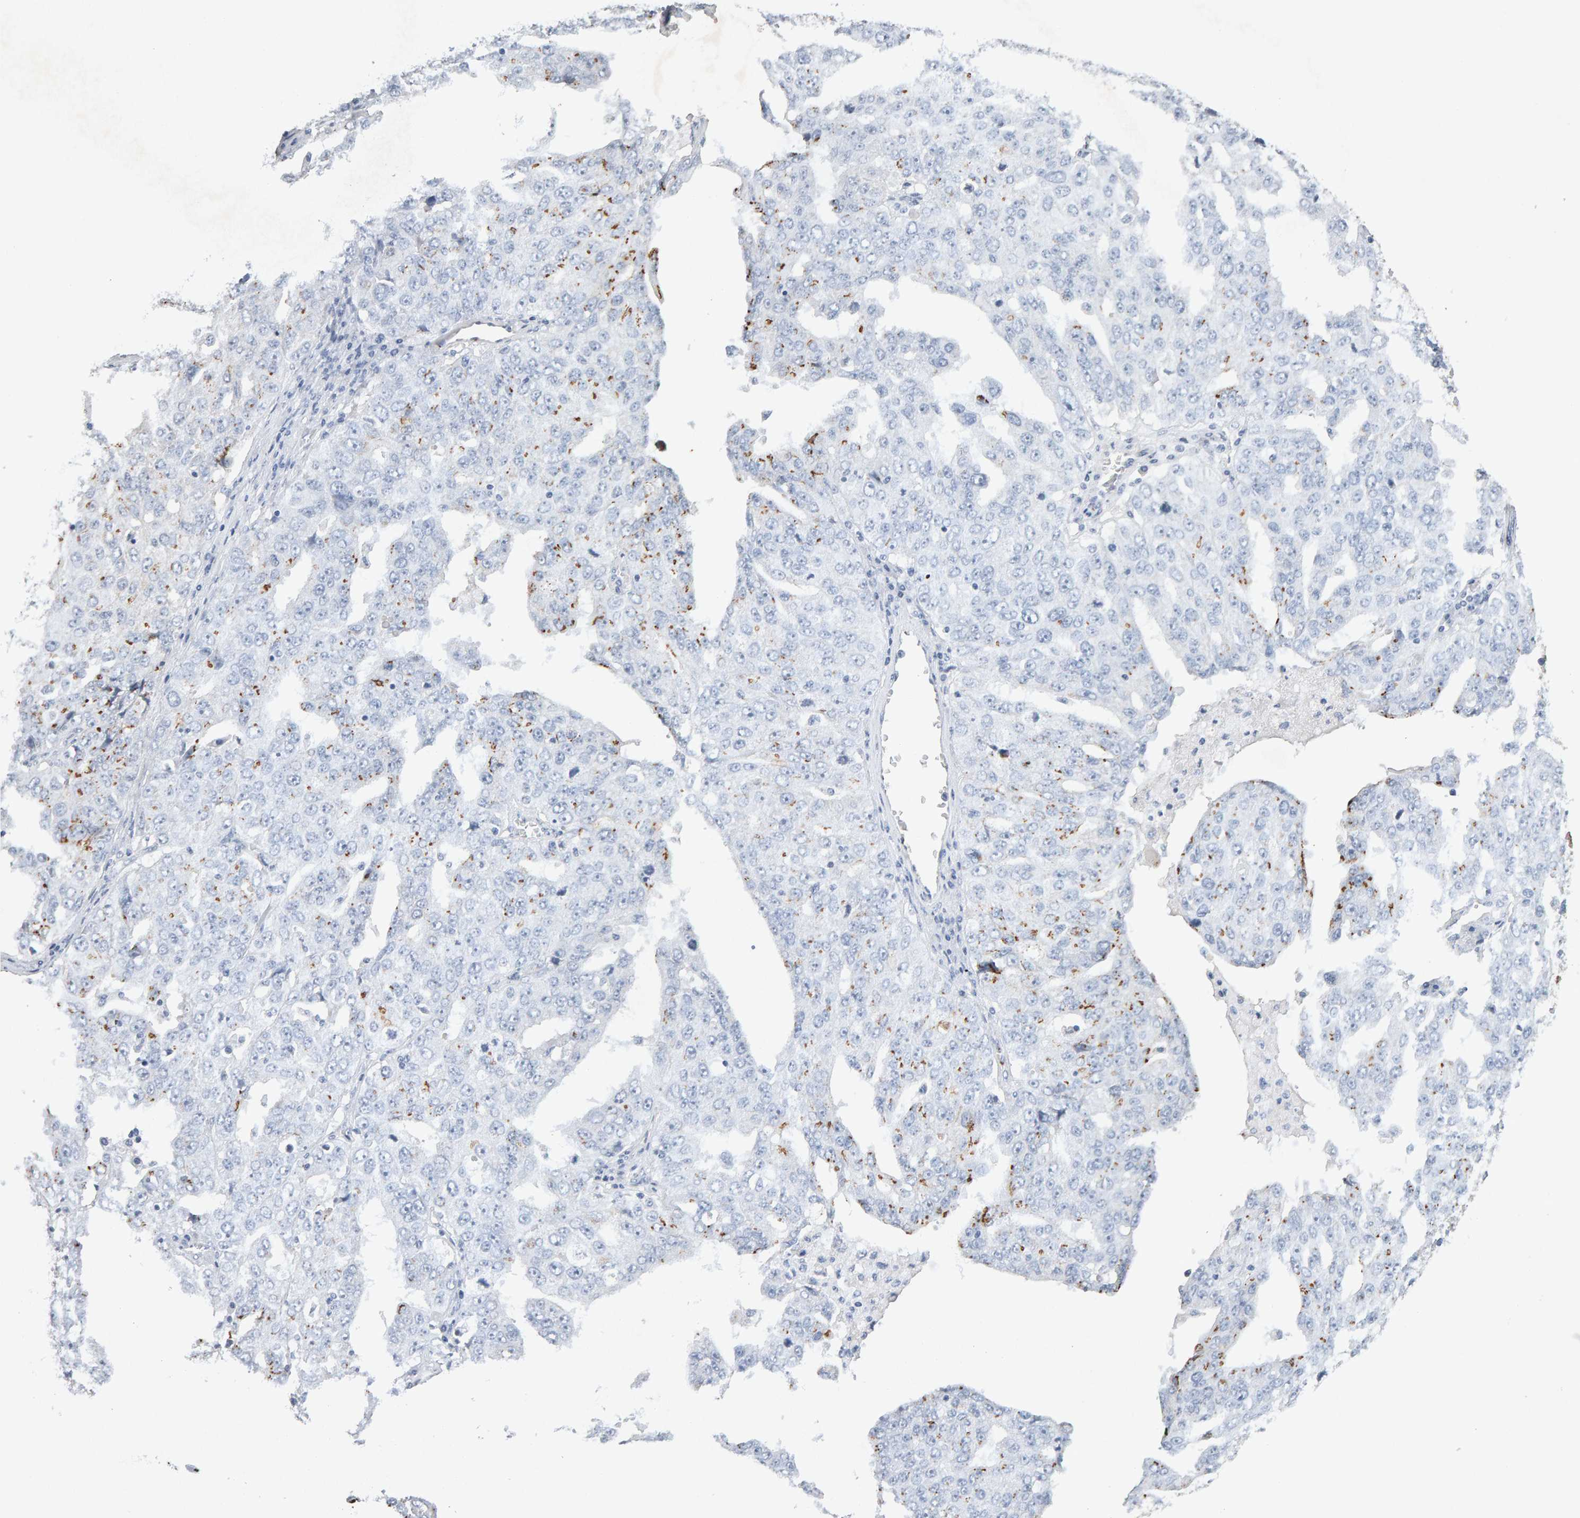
{"staining": {"intensity": "moderate", "quantity": "<25%", "location": "cytoplasmic/membranous"}, "tissue": "ovarian cancer", "cell_type": "Tumor cells", "image_type": "cancer", "snomed": [{"axis": "morphology", "description": "Carcinoma, endometroid"}, {"axis": "topography", "description": "Ovary"}], "caption": "Immunohistochemical staining of human endometroid carcinoma (ovarian) reveals moderate cytoplasmic/membranous protein expression in about <25% of tumor cells.", "gene": "PTPRM", "patient": {"sex": "female", "age": 62}}